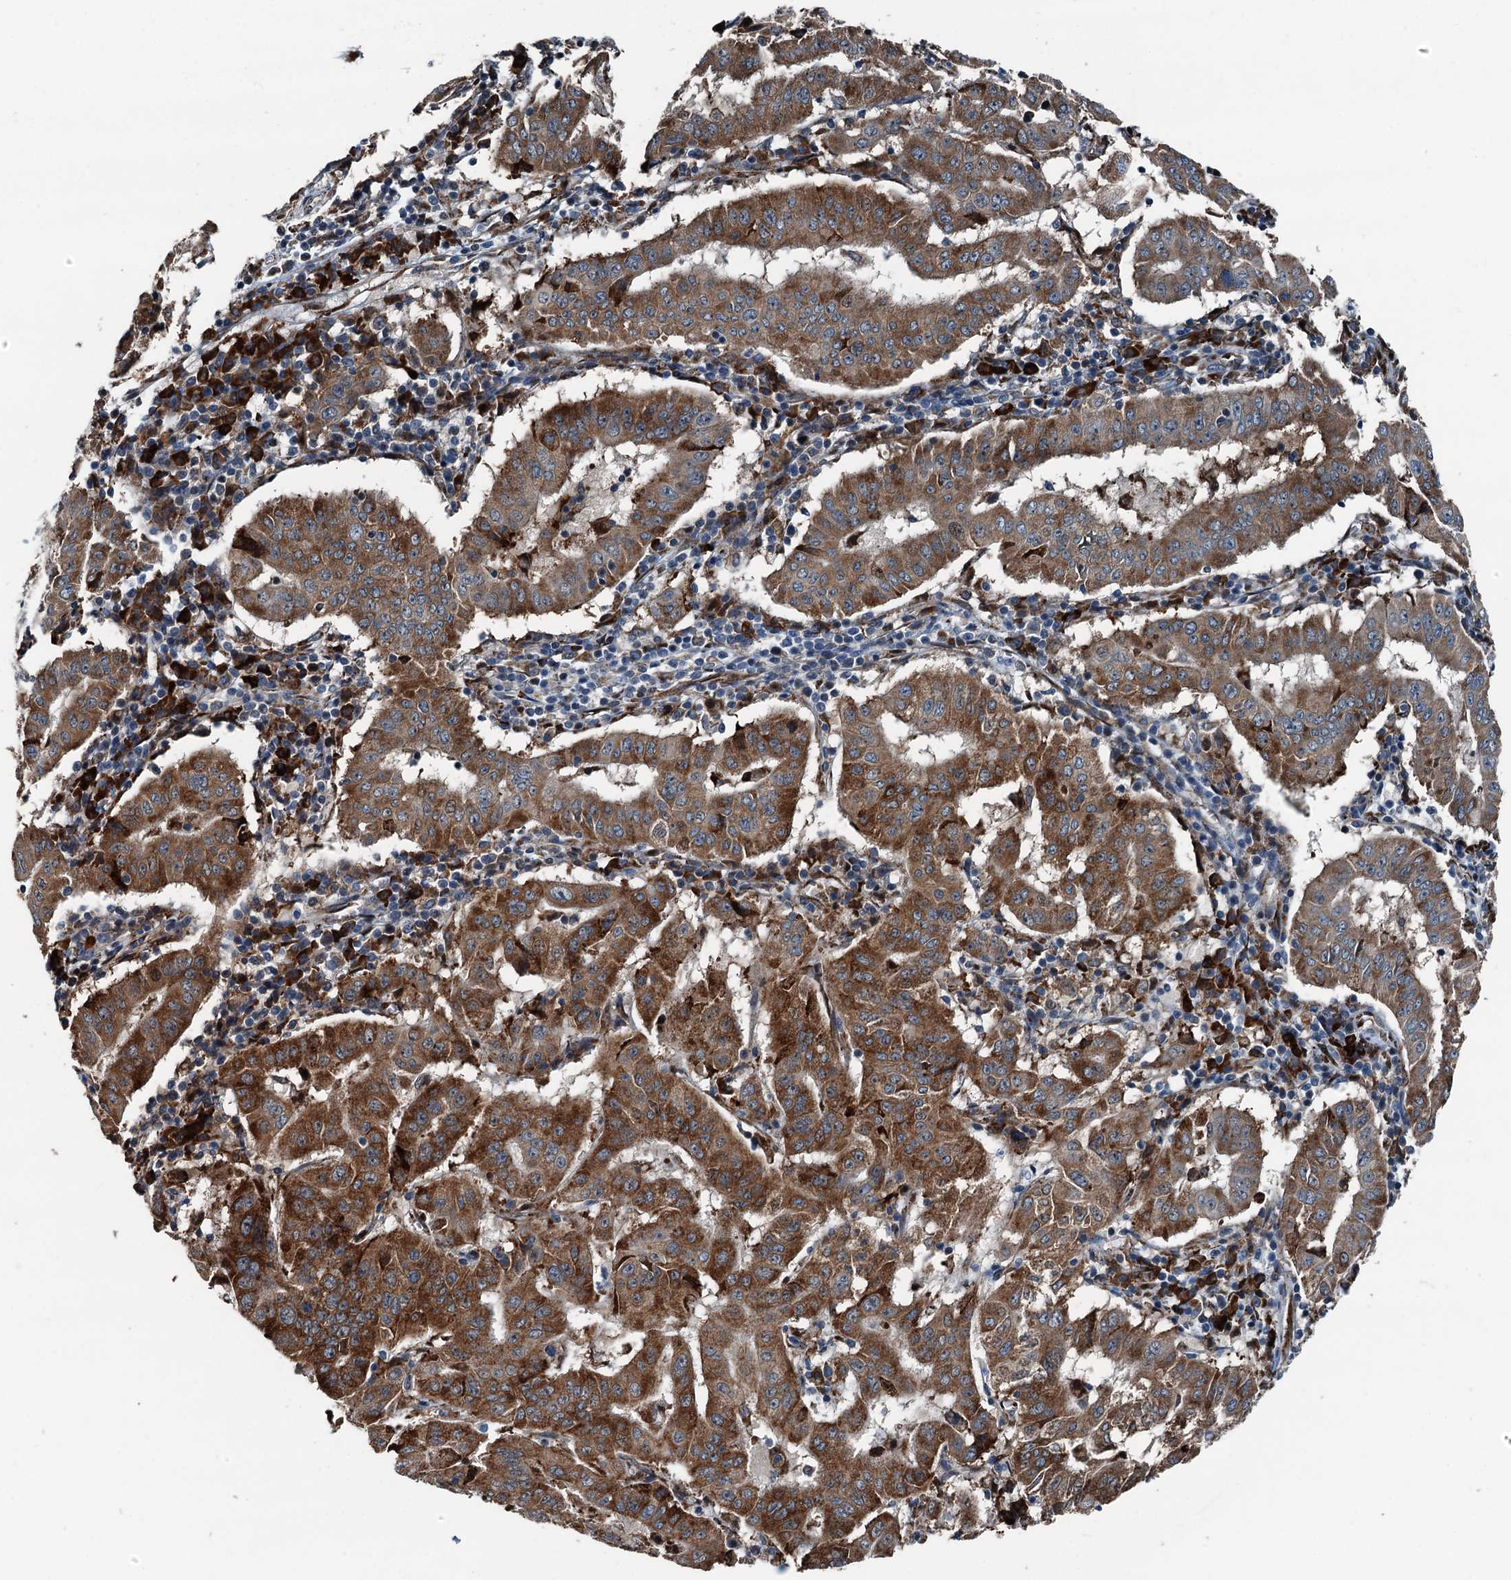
{"staining": {"intensity": "strong", "quantity": ">75%", "location": "cytoplasmic/membranous"}, "tissue": "pancreatic cancer", "cell_type": "Tumor cells", "image_type": "cancer", "snomed": [{"axis": "morphology", "description": "Adenocarcinoma, NOS"}, {"axis": "topography", "description": "Pancreas"}], "caption": "The micrograph exhibits staining of pancreatic cancer (adenocarcinoma), revealing strong cytoplasmic/membranous protein expression (brown color) within tumor cells.", "gene": "TAMALIN", "patient": {"sex": "male", "age": 63}}